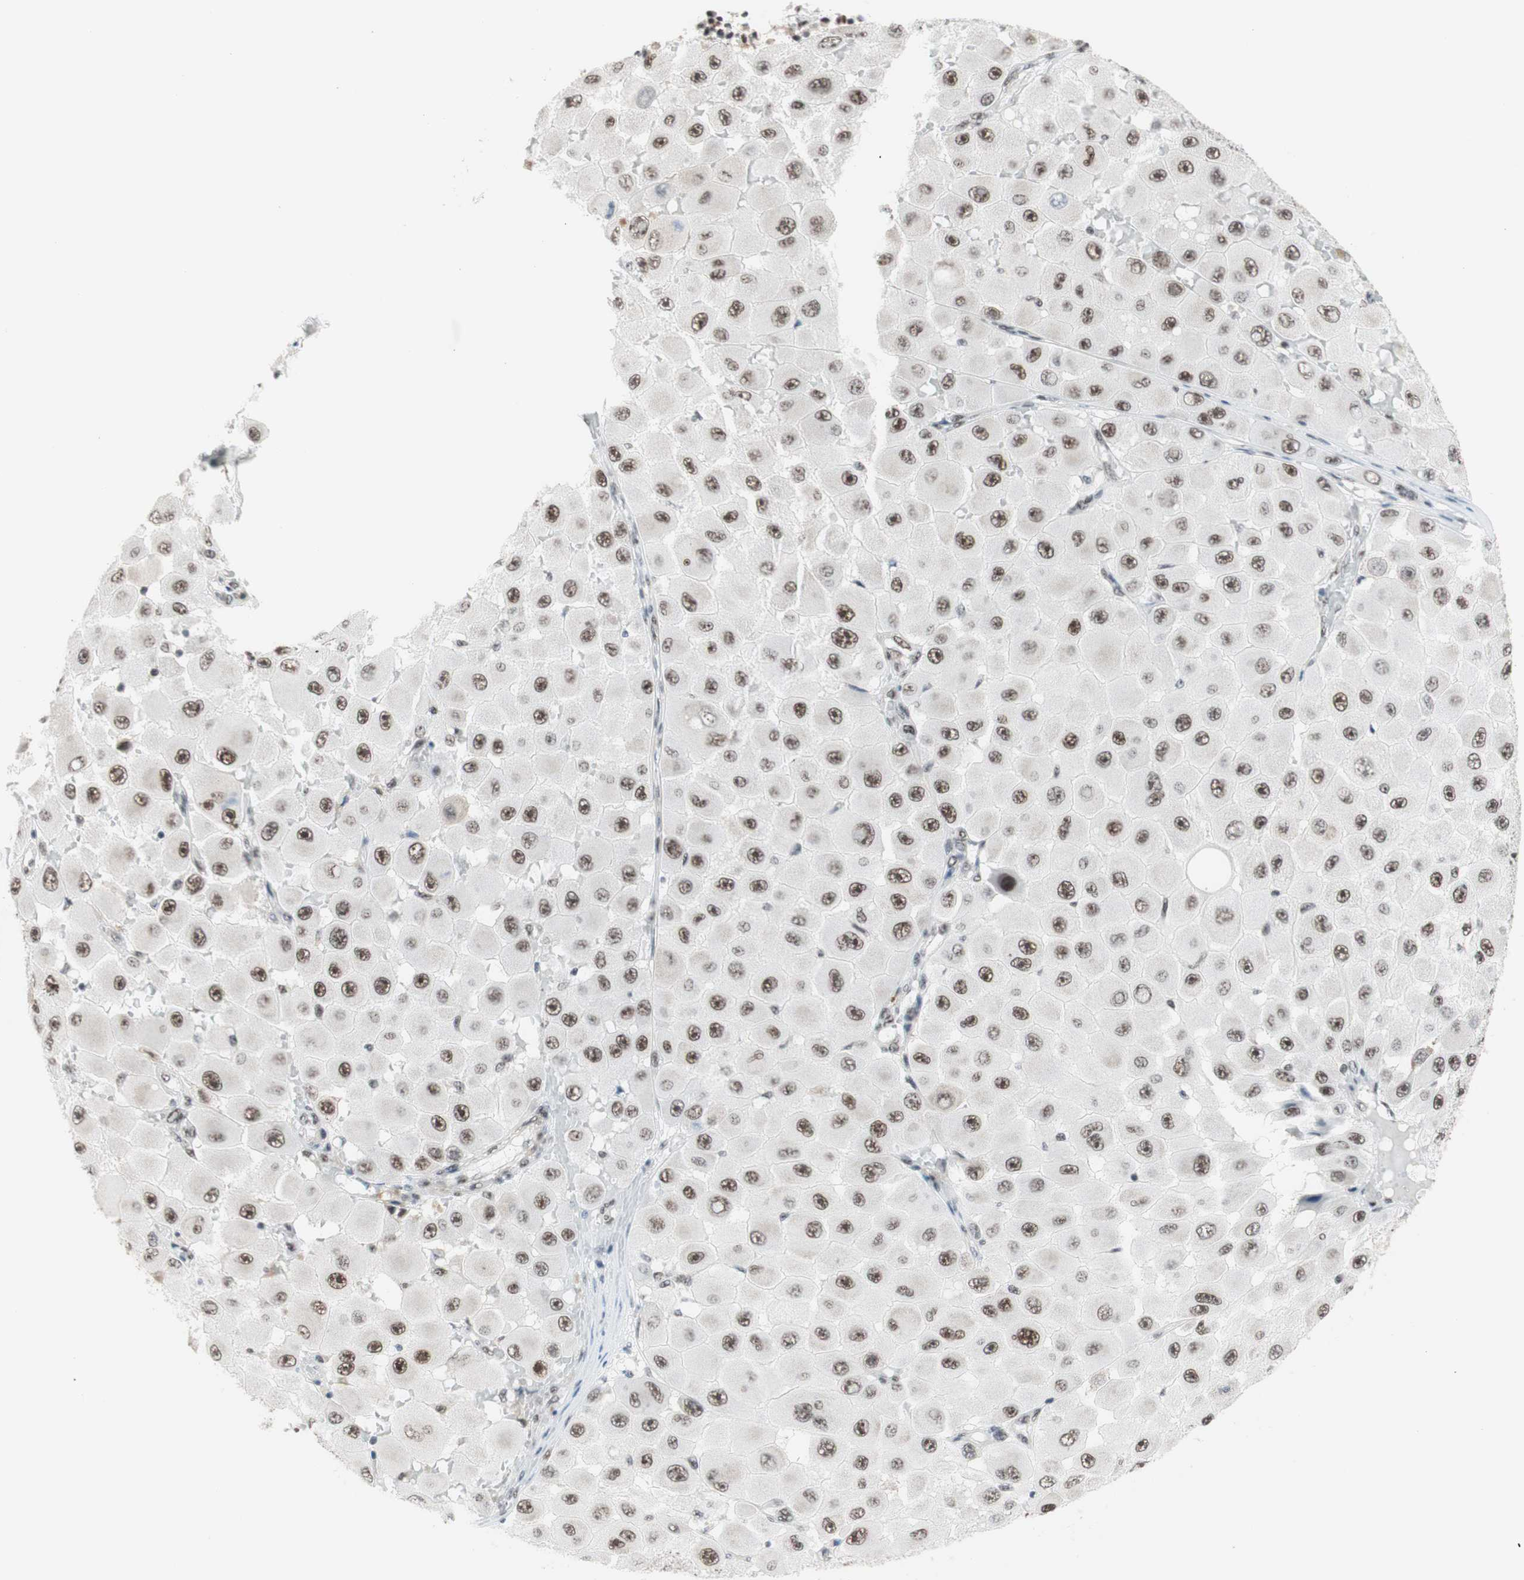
{"staining": {"intensity": "weak", "quantity": ">75%", "location": "nuclear"}, "tissue": "melanoma", "cell_type": "Tumor cells", "image_type": "cancer", "snomed": [{"axis": "morphology", "description": "Malignant melanoma, NOS"}, {"axis": "topography", "description": "Skin"}], "caption": "Protein expression analysis of malignant melanoma demonstrates weak nuclear positivity in approximately >75% of tumor cells. Nuclei are stained in blue.", "gene": "PRPF19", "patient": {"sex": "female", "age": 81}}